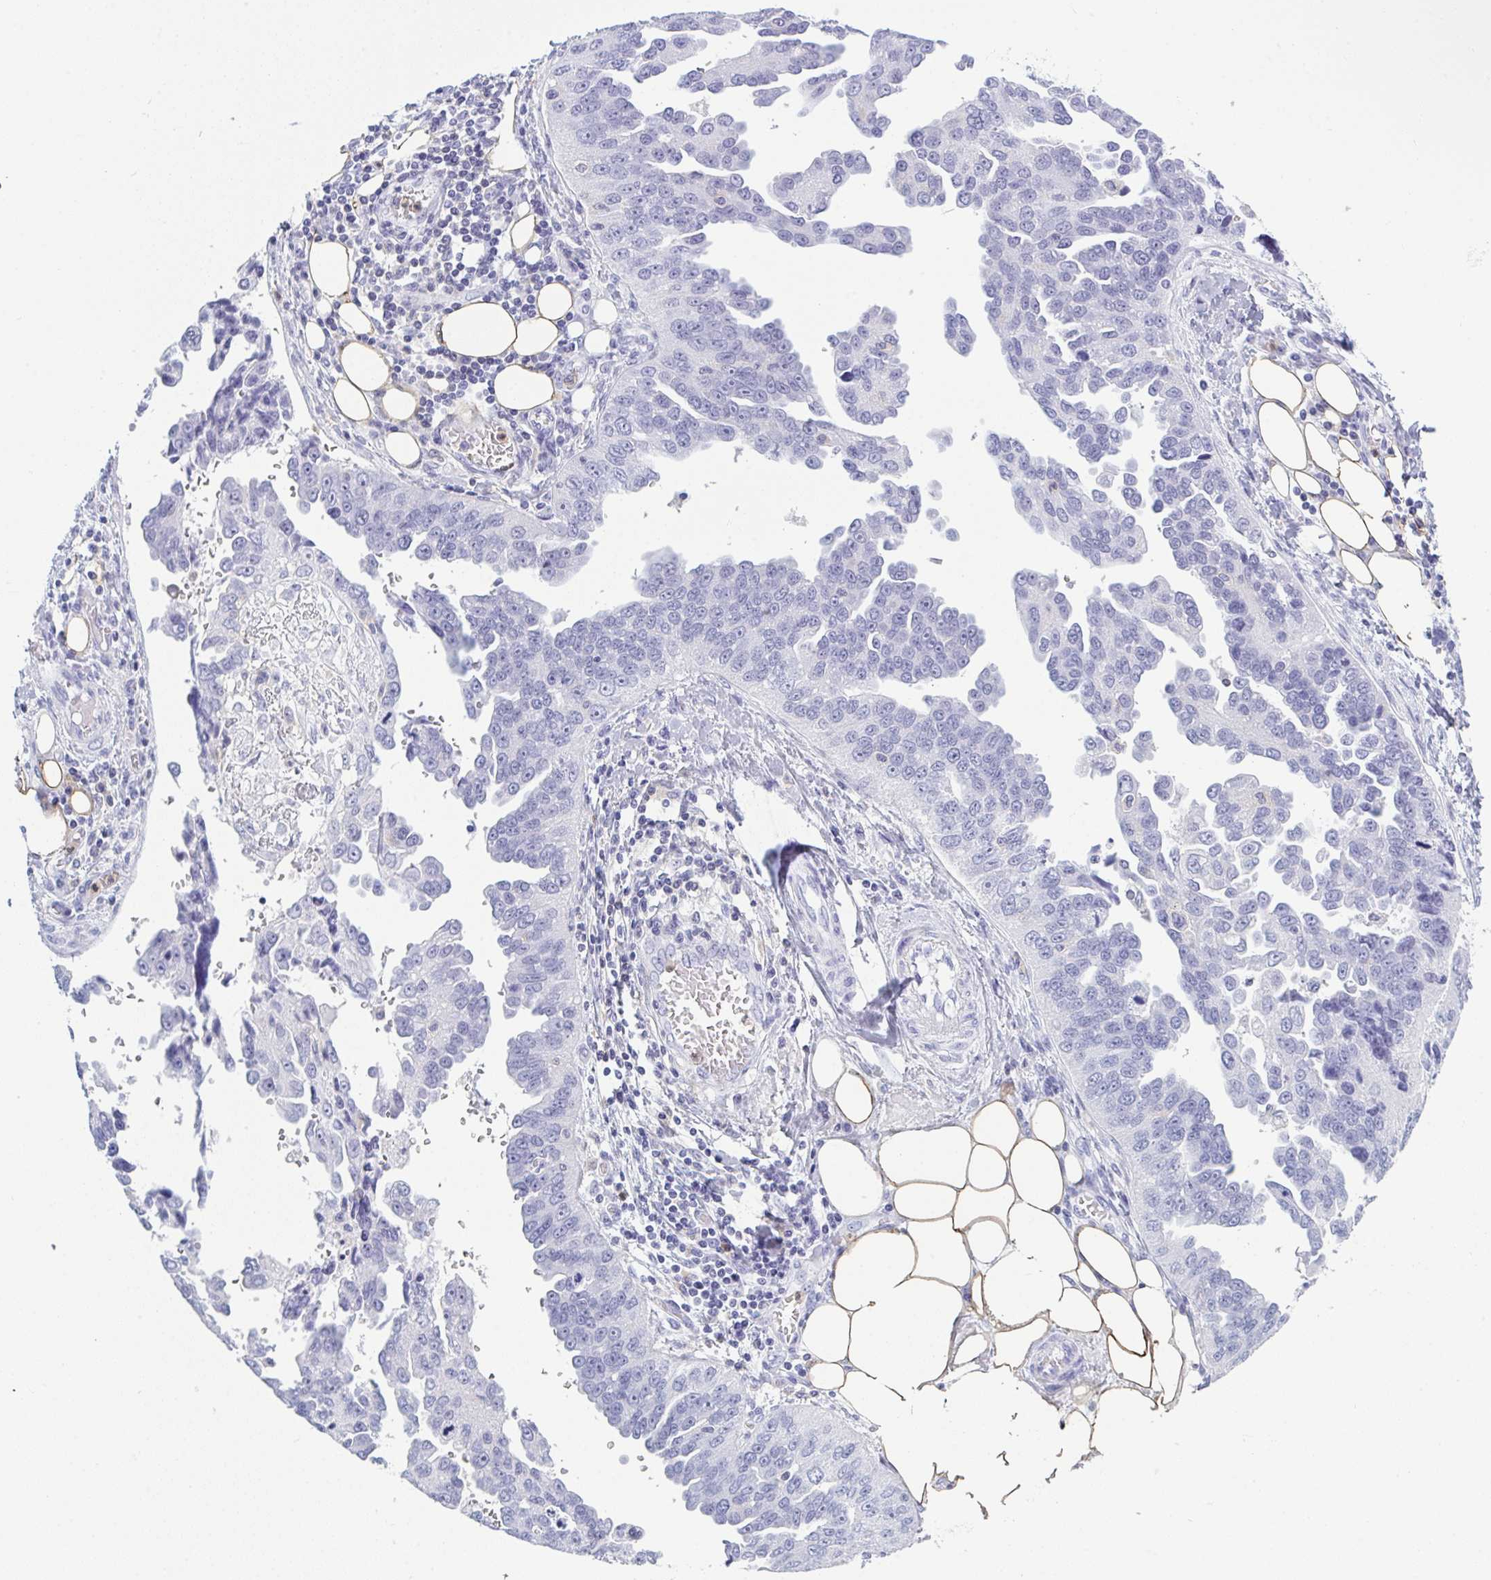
{"staining": {"intensity": "negative", "quantity": "none", "location": "none"}, "tissue": "ovarian cancer", "cell_type": "Tumor cells", "image_type": "cancer", "snomed": [{"axis": "morphology", "description": "Cystadenocarcinoma, serous, NOS"}, {"axis": "topography", "description": "Ovary"}], "caption": "Immunohistochemical staining of human serous cystadenocarcinoma (ovarian) displays no significant expression in tumor cells.", "gene": "MYO1F", "patient": {"sex": "female", "age": 75}}